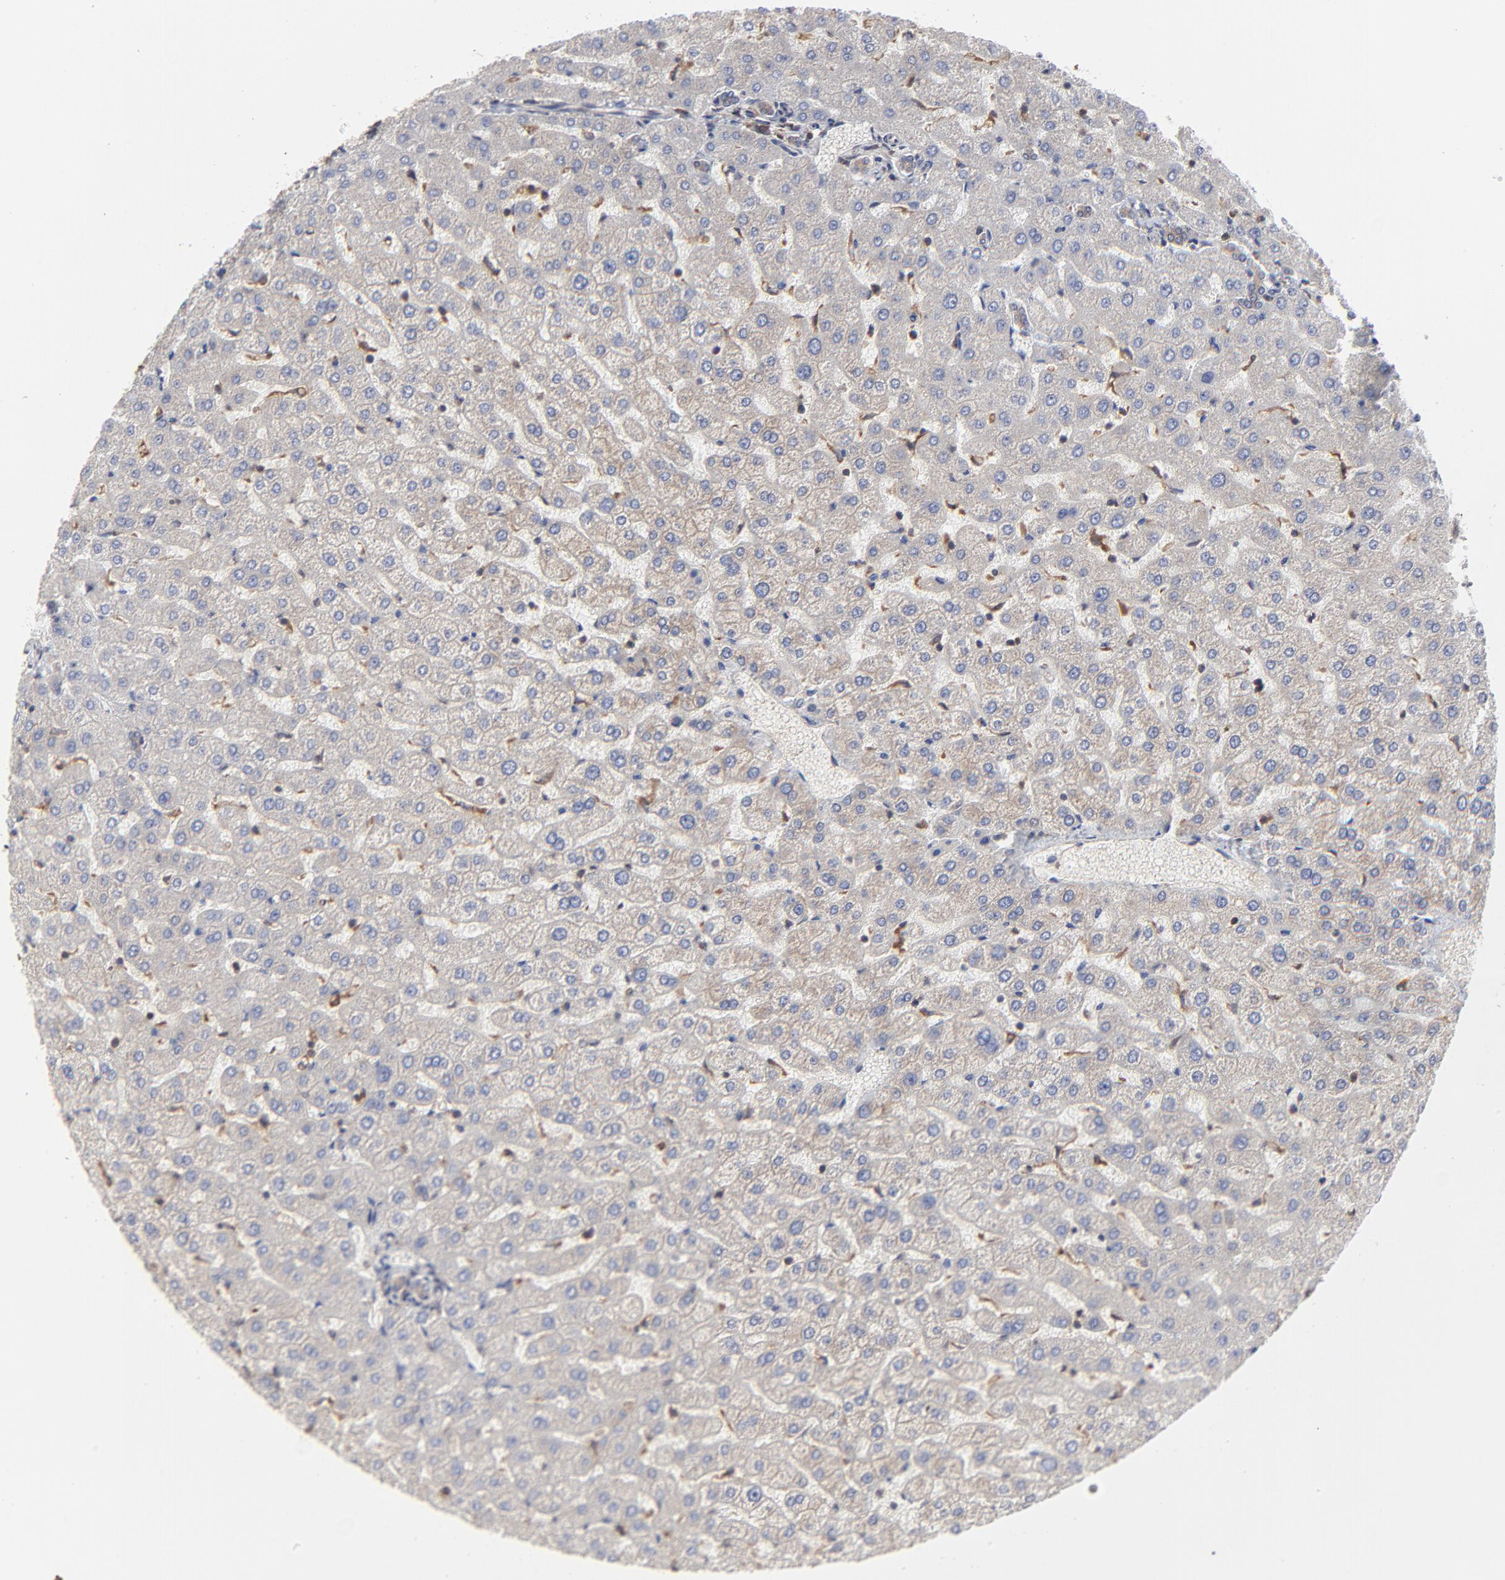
{"staining": {"intensity": "weak", "quantity": ">75%", "location": "cytoplasmic/membranous"}, "tissue": "liver", "cell_type": "Cholangiocytes", "image_type": "normal", "snomed": [{"axis": "morphology", "description": "Normal tissue, NOS"}, {"axis": "morphology", "description": "Fibrosis, NOS"}, {"axis": "topography", "description": "Liver"}], "caption": "DAB immunohistochemical staining of unremarkable liver displays weak cytoplasmic/membranous protein expression in about >75% of cholangiocytes. The protein of interest is stained brown, and the nuclei are stained in blue (DAB IHC with brightfield microscopy, high magnification).", "gene": "RAB9A", "patient": {"sex": "female", "age": 29}}